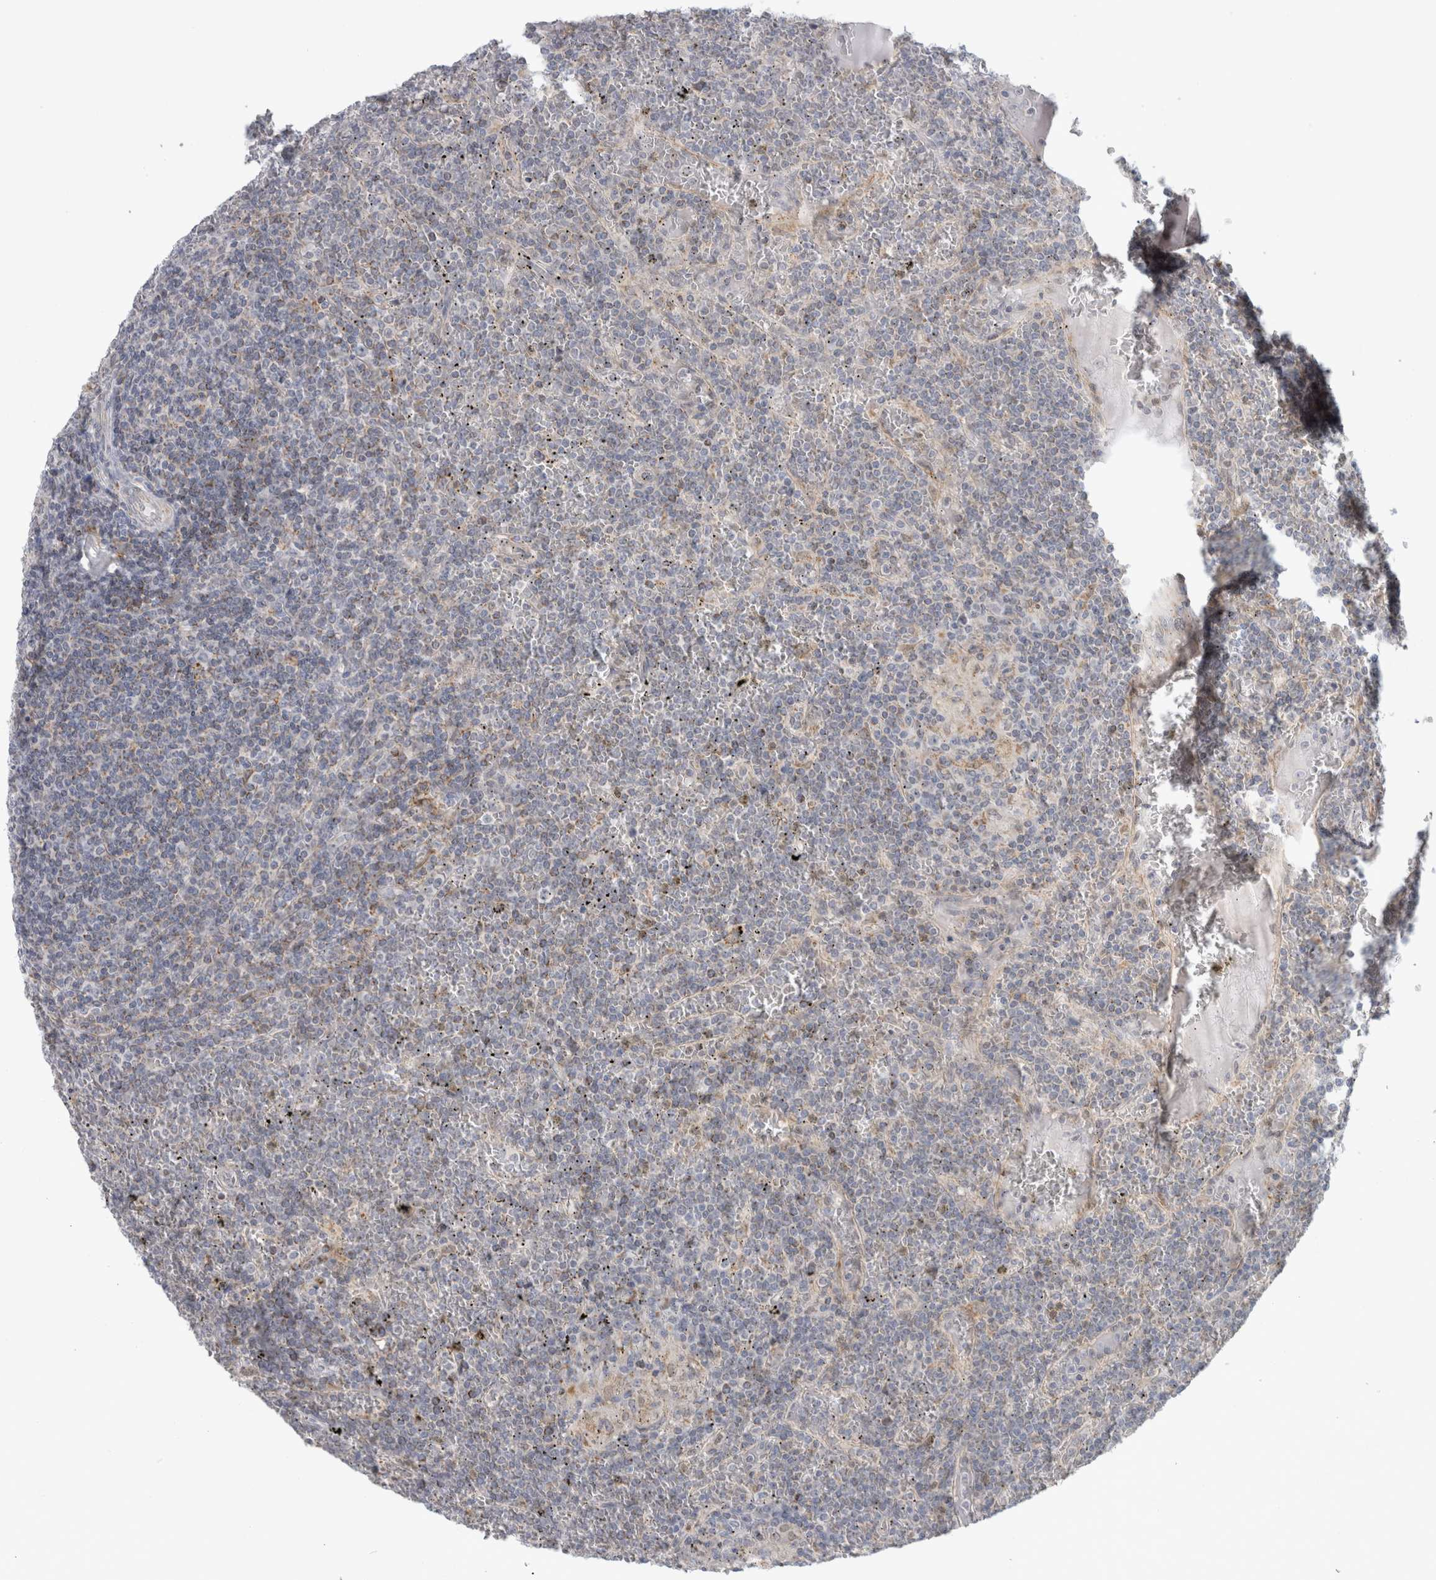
{"staining": {"intensity": "negative", "quantity": "none", "location": "none"}, "tissue": "lymphoma", "cell_type": "Tumor cells", "image_type": "cancer", "snomed": [{"axis": "morphology", "description": "Malignant lymphoma, non-Hodgkin's type, Low grade"}, {"axis": "topography", "description": "Spleen"}], "caption": "High magnification brightfield microscopy of low-grade malignant lymphoma, non-Hodgkin's type stained with DAB (brown) and counterstained with hematoxylin (blue): tumor cells show no significant positivity.", "gene": "RAB18", "patient": {"sex": "female", "age": 19}}